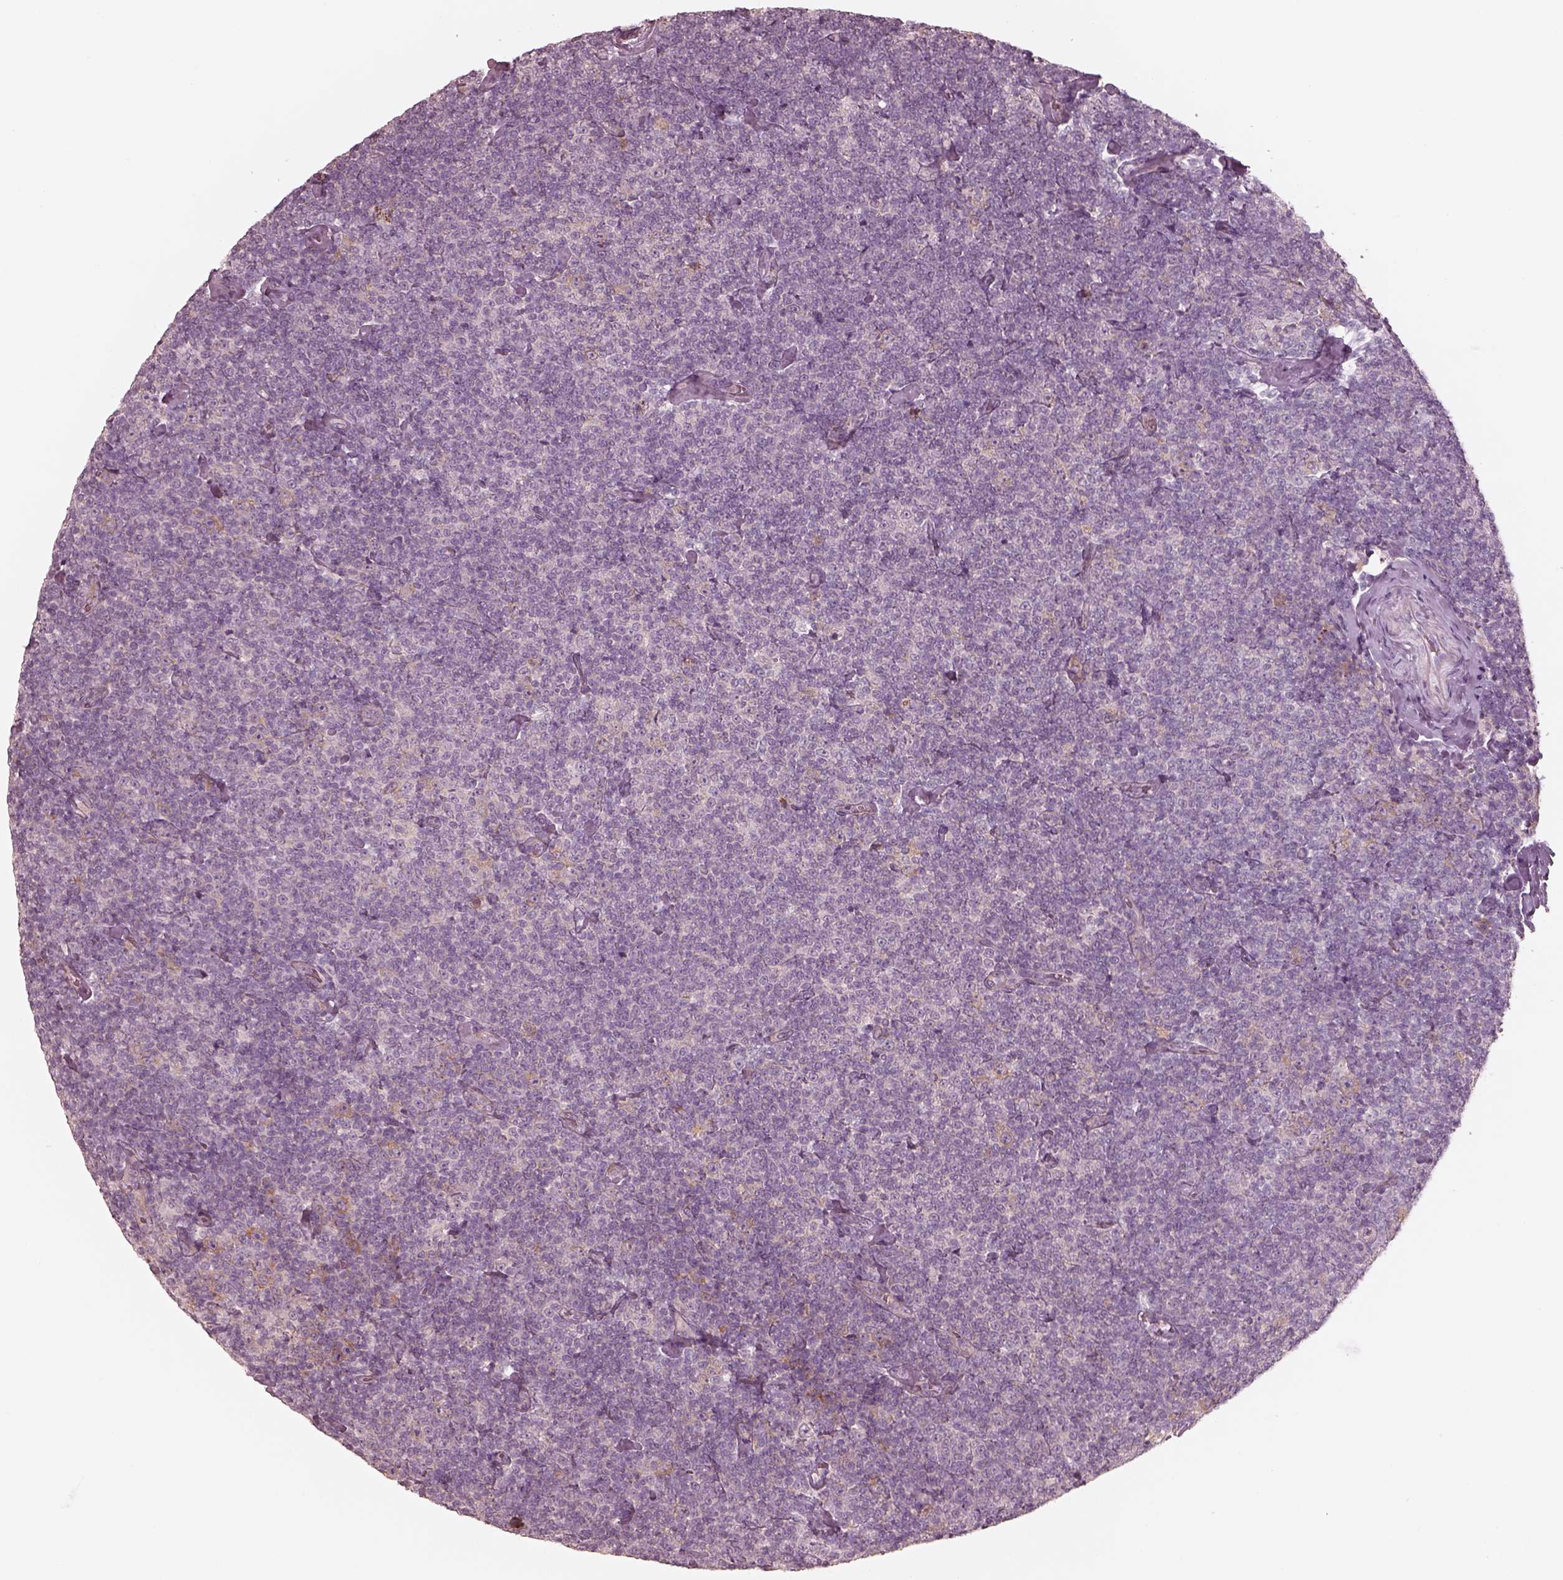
{"staining": {"intensity": "negative", "quantity": "none", "location": "none"}, "tissue": "lymphoma", "cell_type": "Tumor cells", "image_type": "cancer", "snomed": [{"axis": "morphology", "description": "Malignant lymphoma, non-Hodgkin's type, Low grade"}, {"axis": "topography", "description": "Lymph node"}], "caption": "Immunohistochemistry (IHC) photomicrograph of lymphoma stained for a protein (brown), which reveals no positivity in tumor cells.", "gene": "RAB3C", "patient": {"sex": "male", "age": 81}}